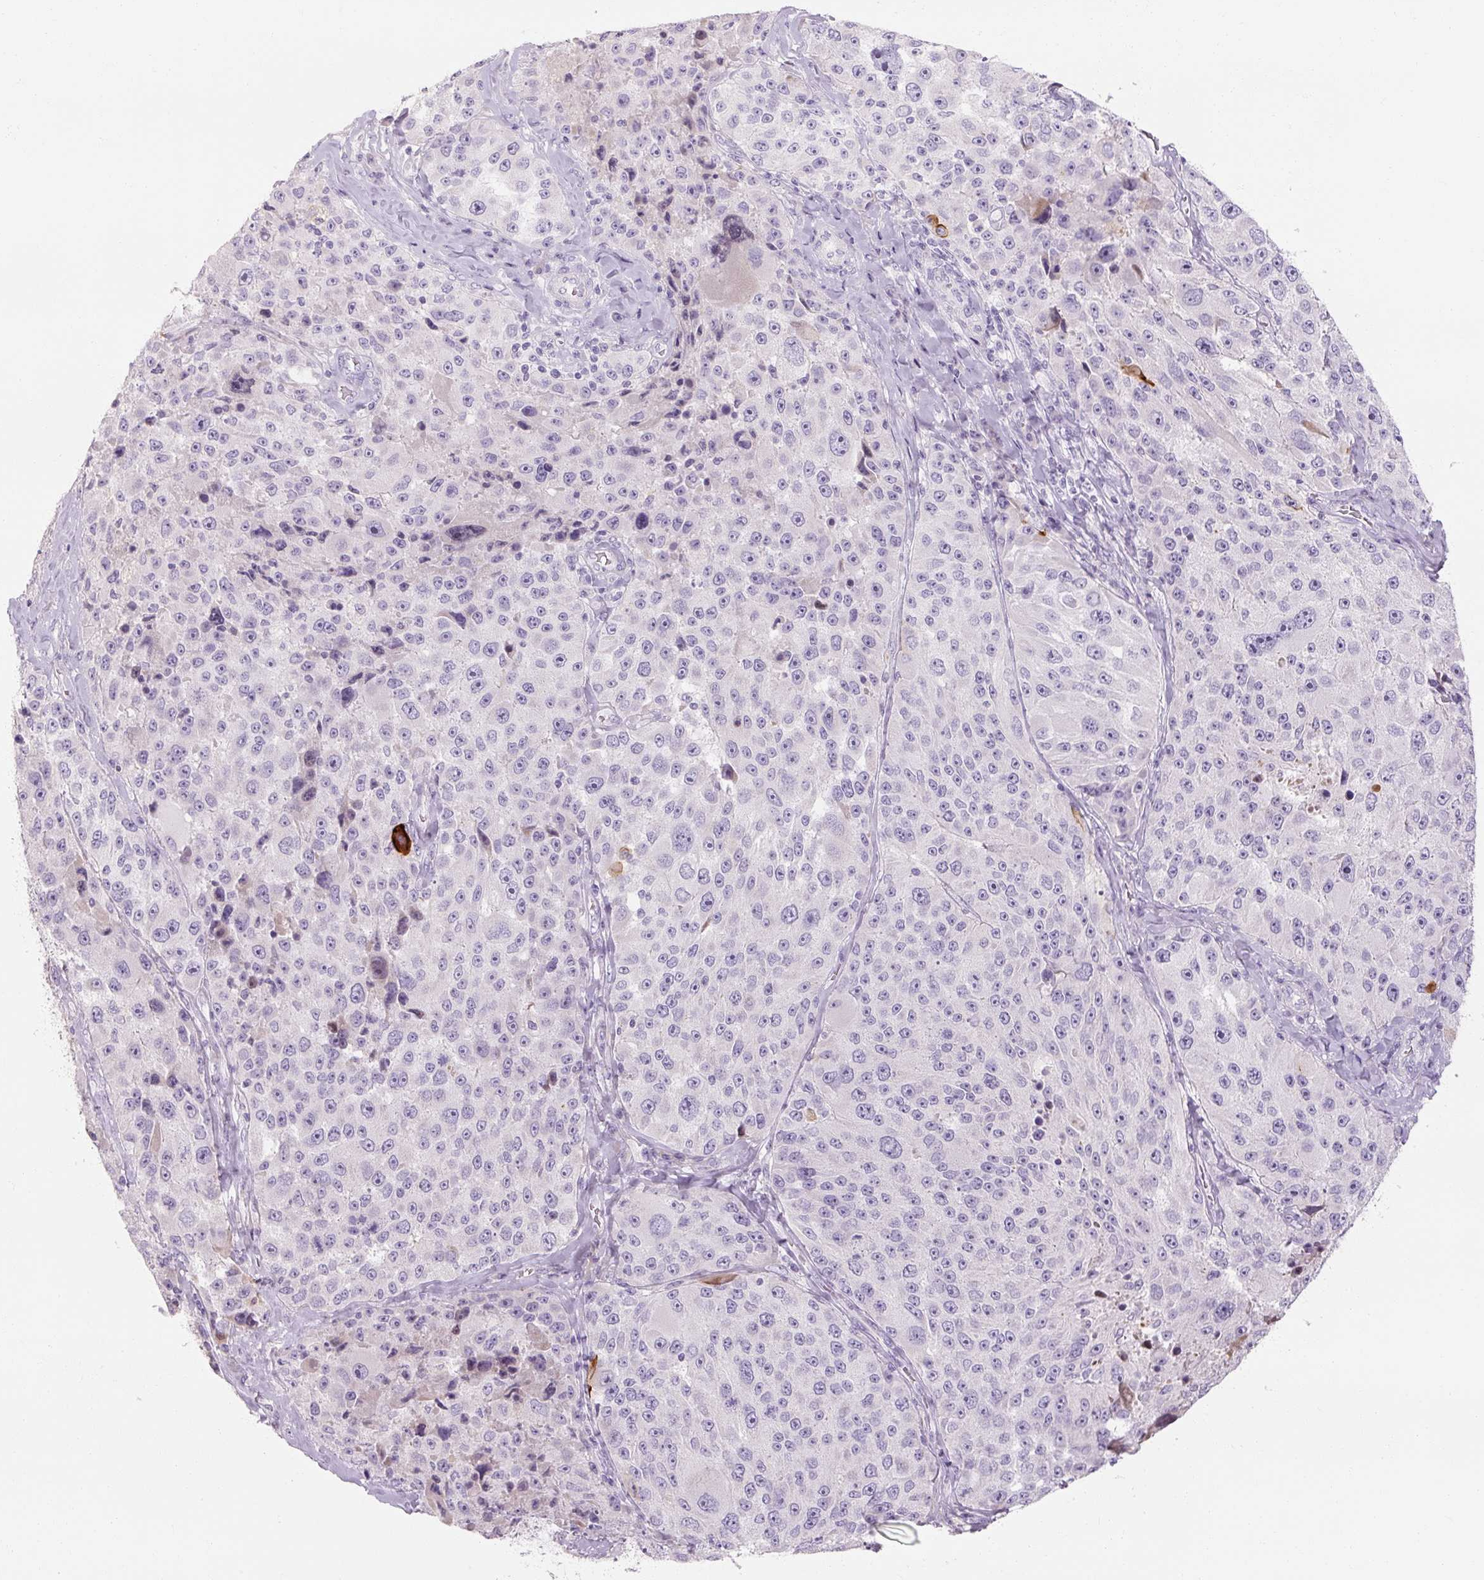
{"staining": {"intensity": "negative", "quantity": "none", "location": "none"}, "tissue": "melanoma", "cell_type": "Tumor cells", "image_type": "cancer", "snomed": [{"axis": "morphology", "description": "Malignant melanoma, Metastatic site"}, {"axis": "topography", "description": "Lymph node"}], "caption": "A high-resolution micrograph shows immunohistochemistry staining of malignant melanoma (metastatic site), which exhibits no significant staining in tumor cells. Nuclei are stained in blue.", "gene": "NFE2L3", "patient": {"sex": "male", "age": 62}}